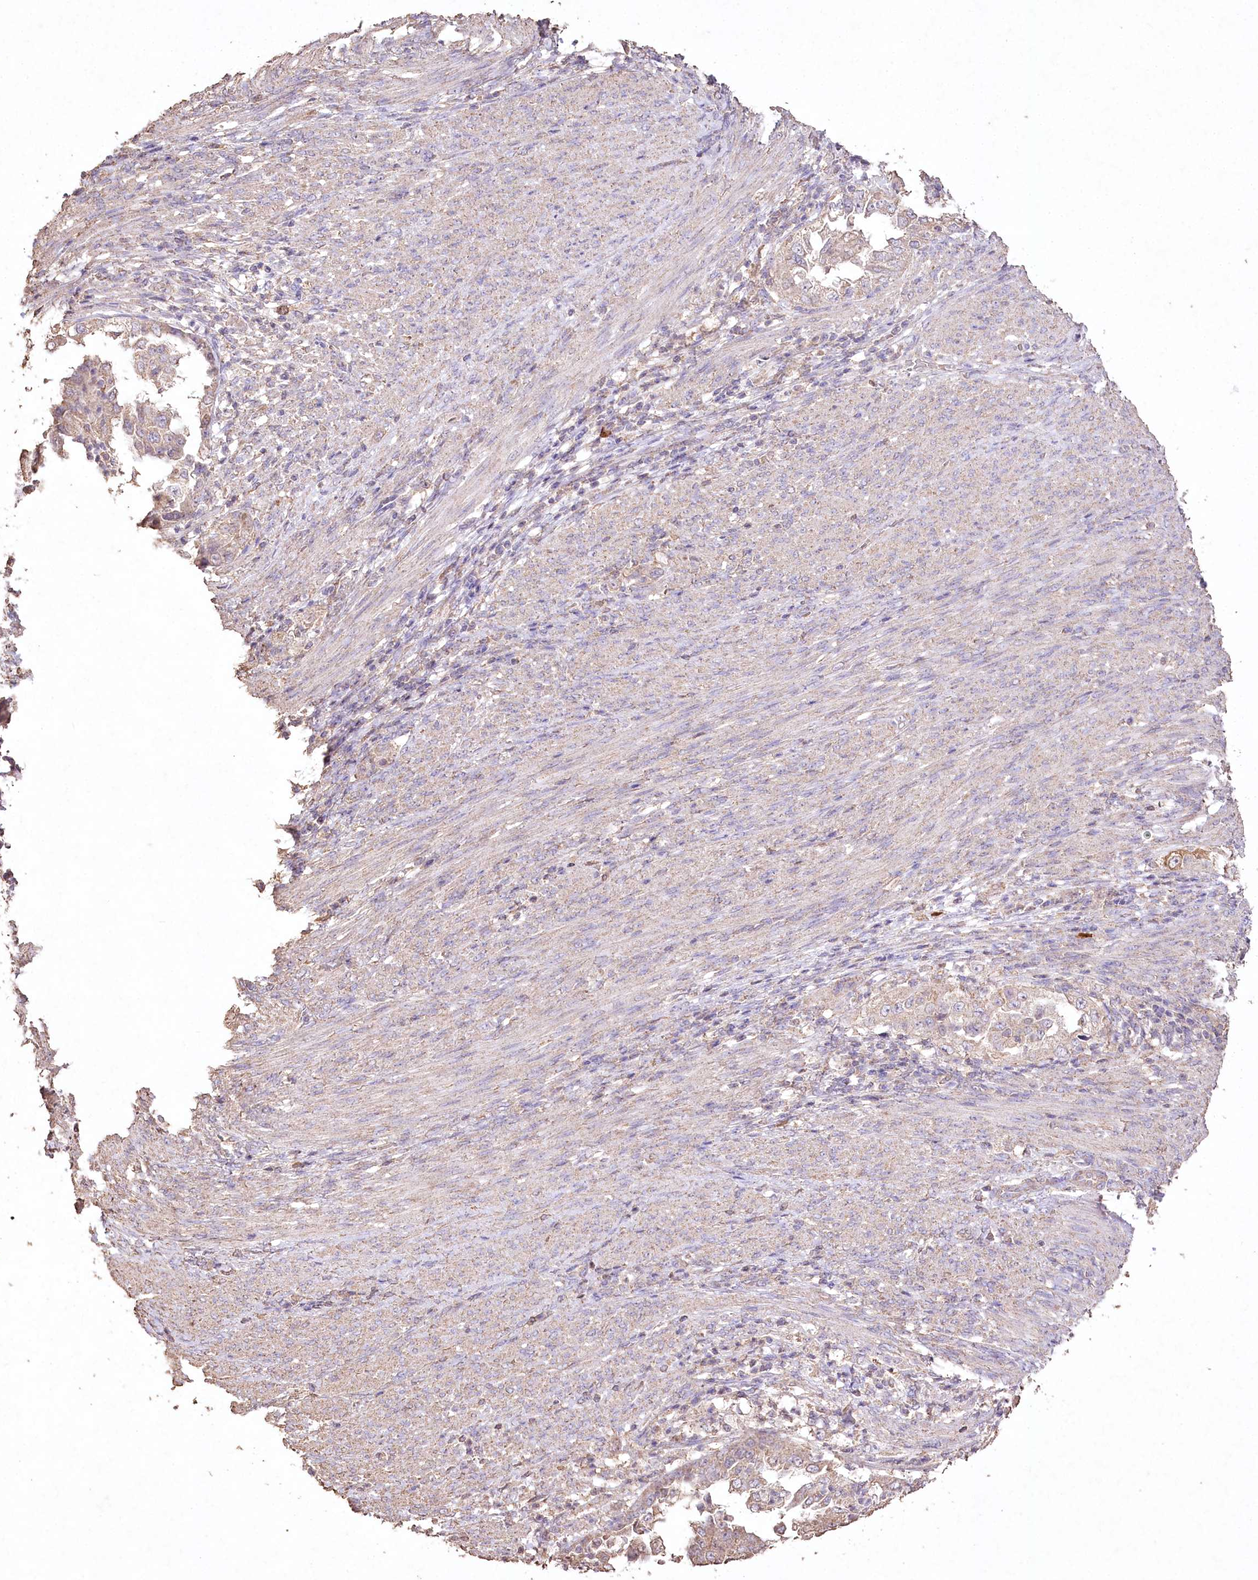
{"staining": {"intensity": "weak", "quantity": ">75%", "location": "cytoplasmic/membranous"}, "tissue": "endometrial cancer", "cell_type": "Tumor cells", "image_type": "cancer", "snomed": [{"axis": "morphology", "description": "Adenocarcinoma, NOS"}, {"axis": "topography", "description": "Endometrium"}], "caption": "Protein expression analysis of endometrial adenocarcinoma reveals weak cytoplasmic/membranous expression in approximately >75% of tumor cells.", "gene": "IREB2", "patient": {"sex": "female", "age": 85}}